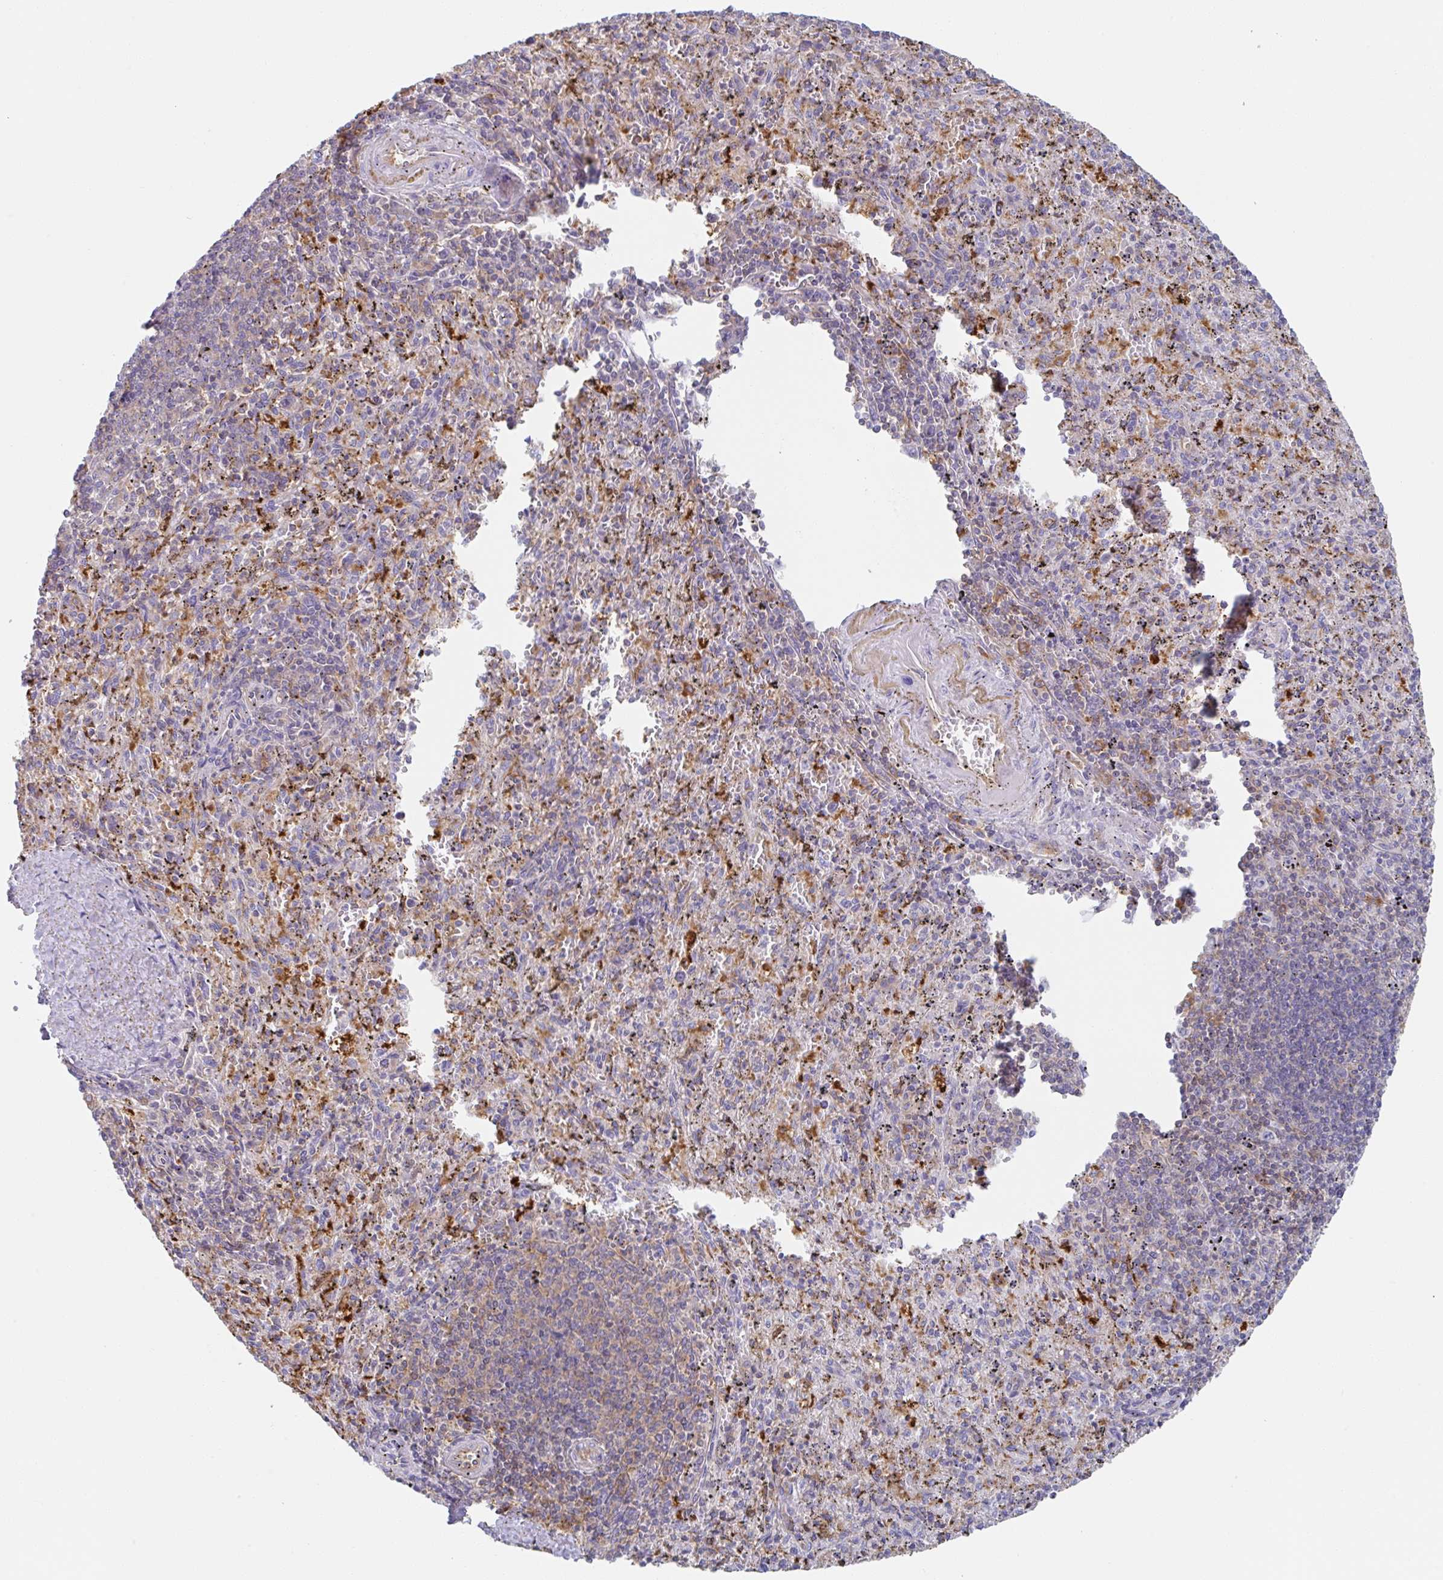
{"staining": {"intensity": "moderate", "quantity": "25%-75%", "location": "cytoplasmic/membranous"}, "tissue": "spleen", "cell_type": "Cells in red pulp", "image_type": "normal", "snomed": [{"axis": "morphology", "description": "Normal tissue, NOS"}, {"axis": "topography", "description": "Spleen"}], "caption": "DAB immunohistochemical staining of unremarkable human spleen shows moderate cytoplasmic/membranous protein positivity in approximately 25%-75% of cells in red pulp. (DAB (3,3'-diaminobenzidine) = brown stain, brightfield microscopy at high magnification).", "gene": "AMPD2", "patient": {"sex": "male", "age": 57}}